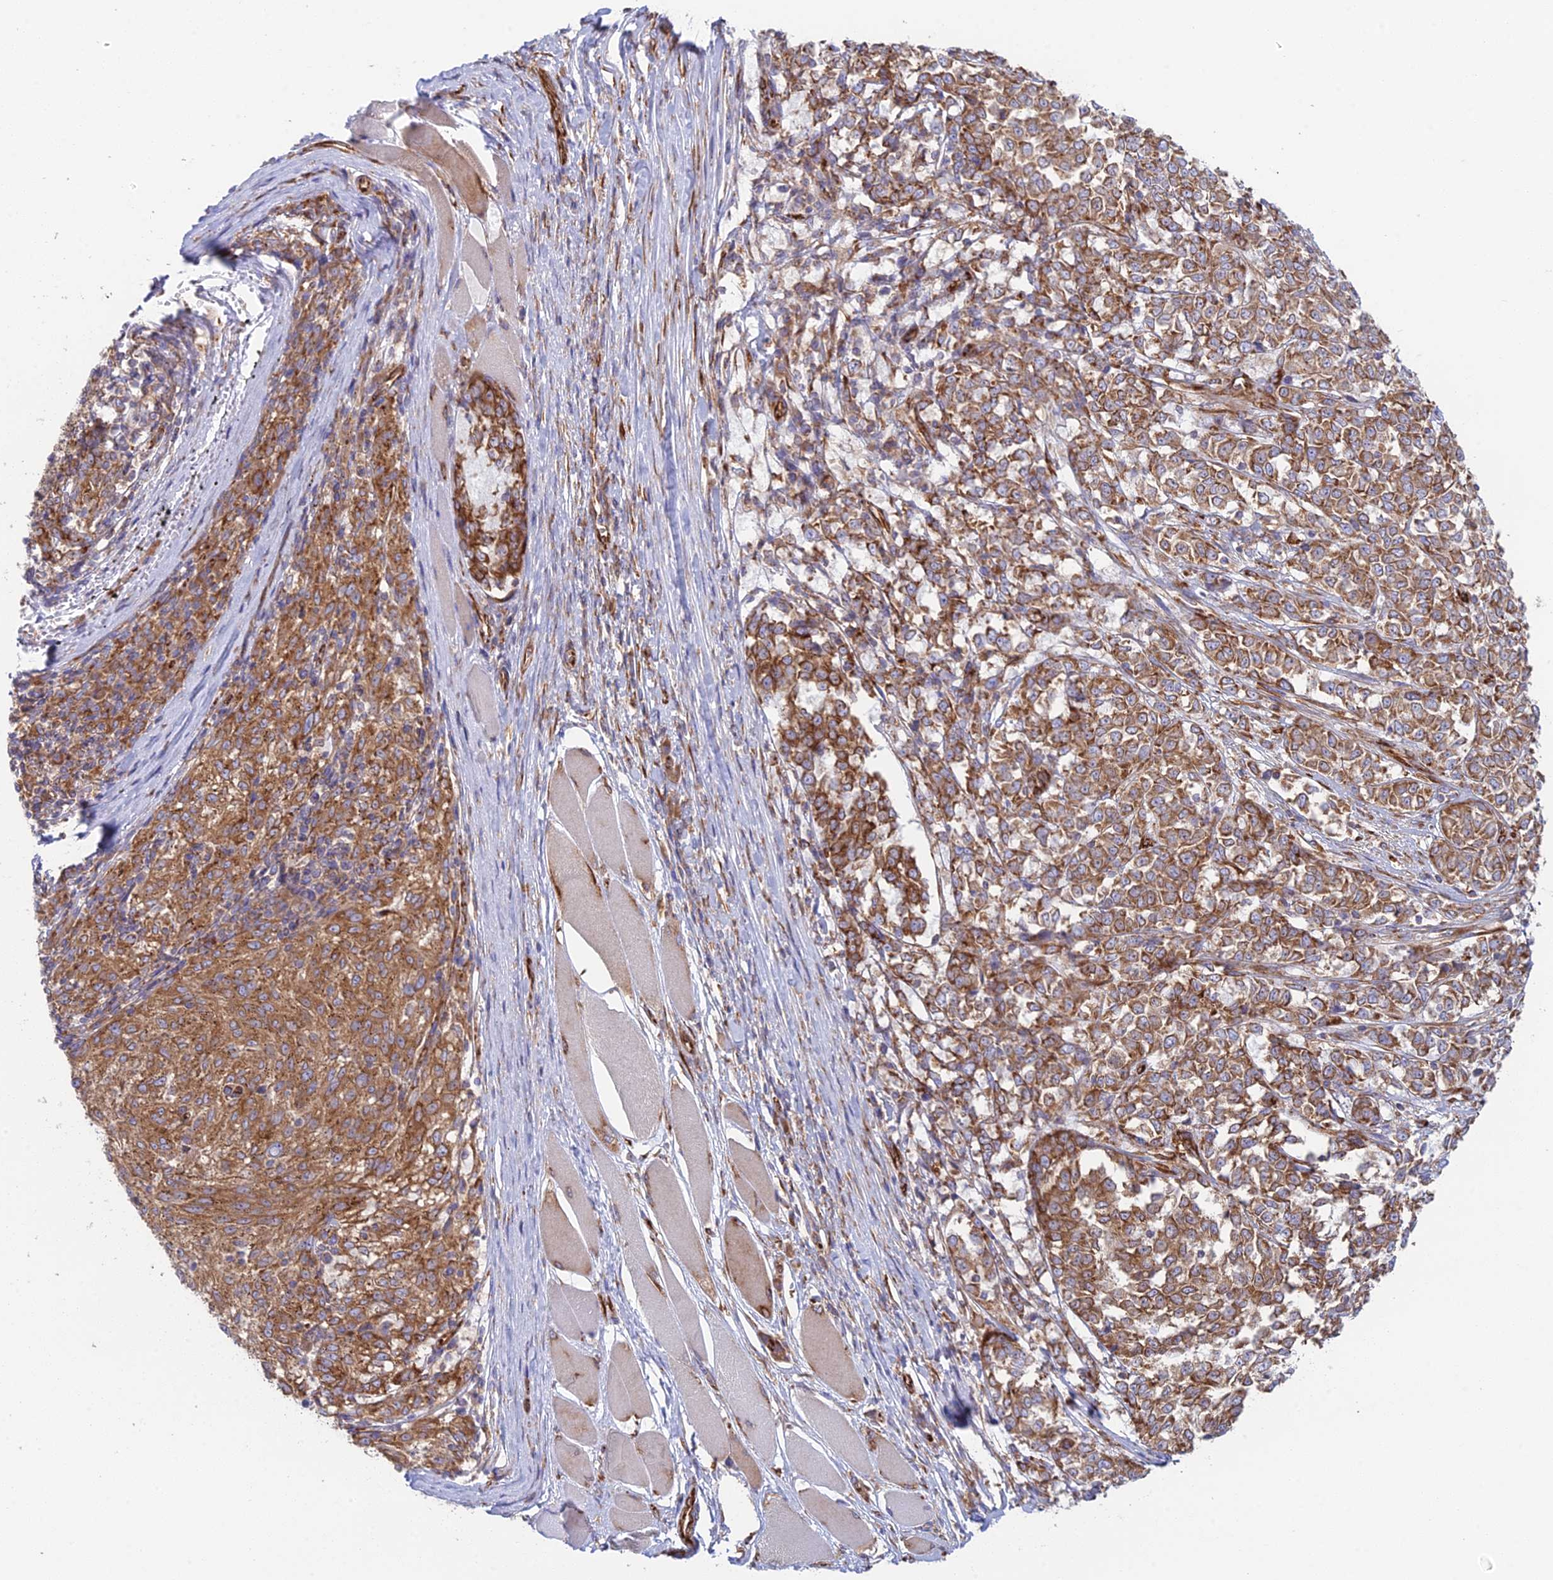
{"staining": {"intensity": "moderate", "quantity": ">75%", "location": "cytoplasmic/membranous"}, "tissue": "melanoma", "cell_type": "Tumor cells", "image_type": "cancer", "snomed": [{"axis": "morphology", "description": "Malignant melanoma, NOS"}, {"axis": "topography", "description": "Skin"}], "caption": "A high-resolution micrograph shows immunohistochemistry staining of malignant melanoma, which displays moderate cytoplasmic/membranous staining in about >75% of tumor cells. (Brightfield microscopy of DAB IHC at high magnification).", "gene": "CCDC69", "patient": {"sex": "female", "age": 72}}